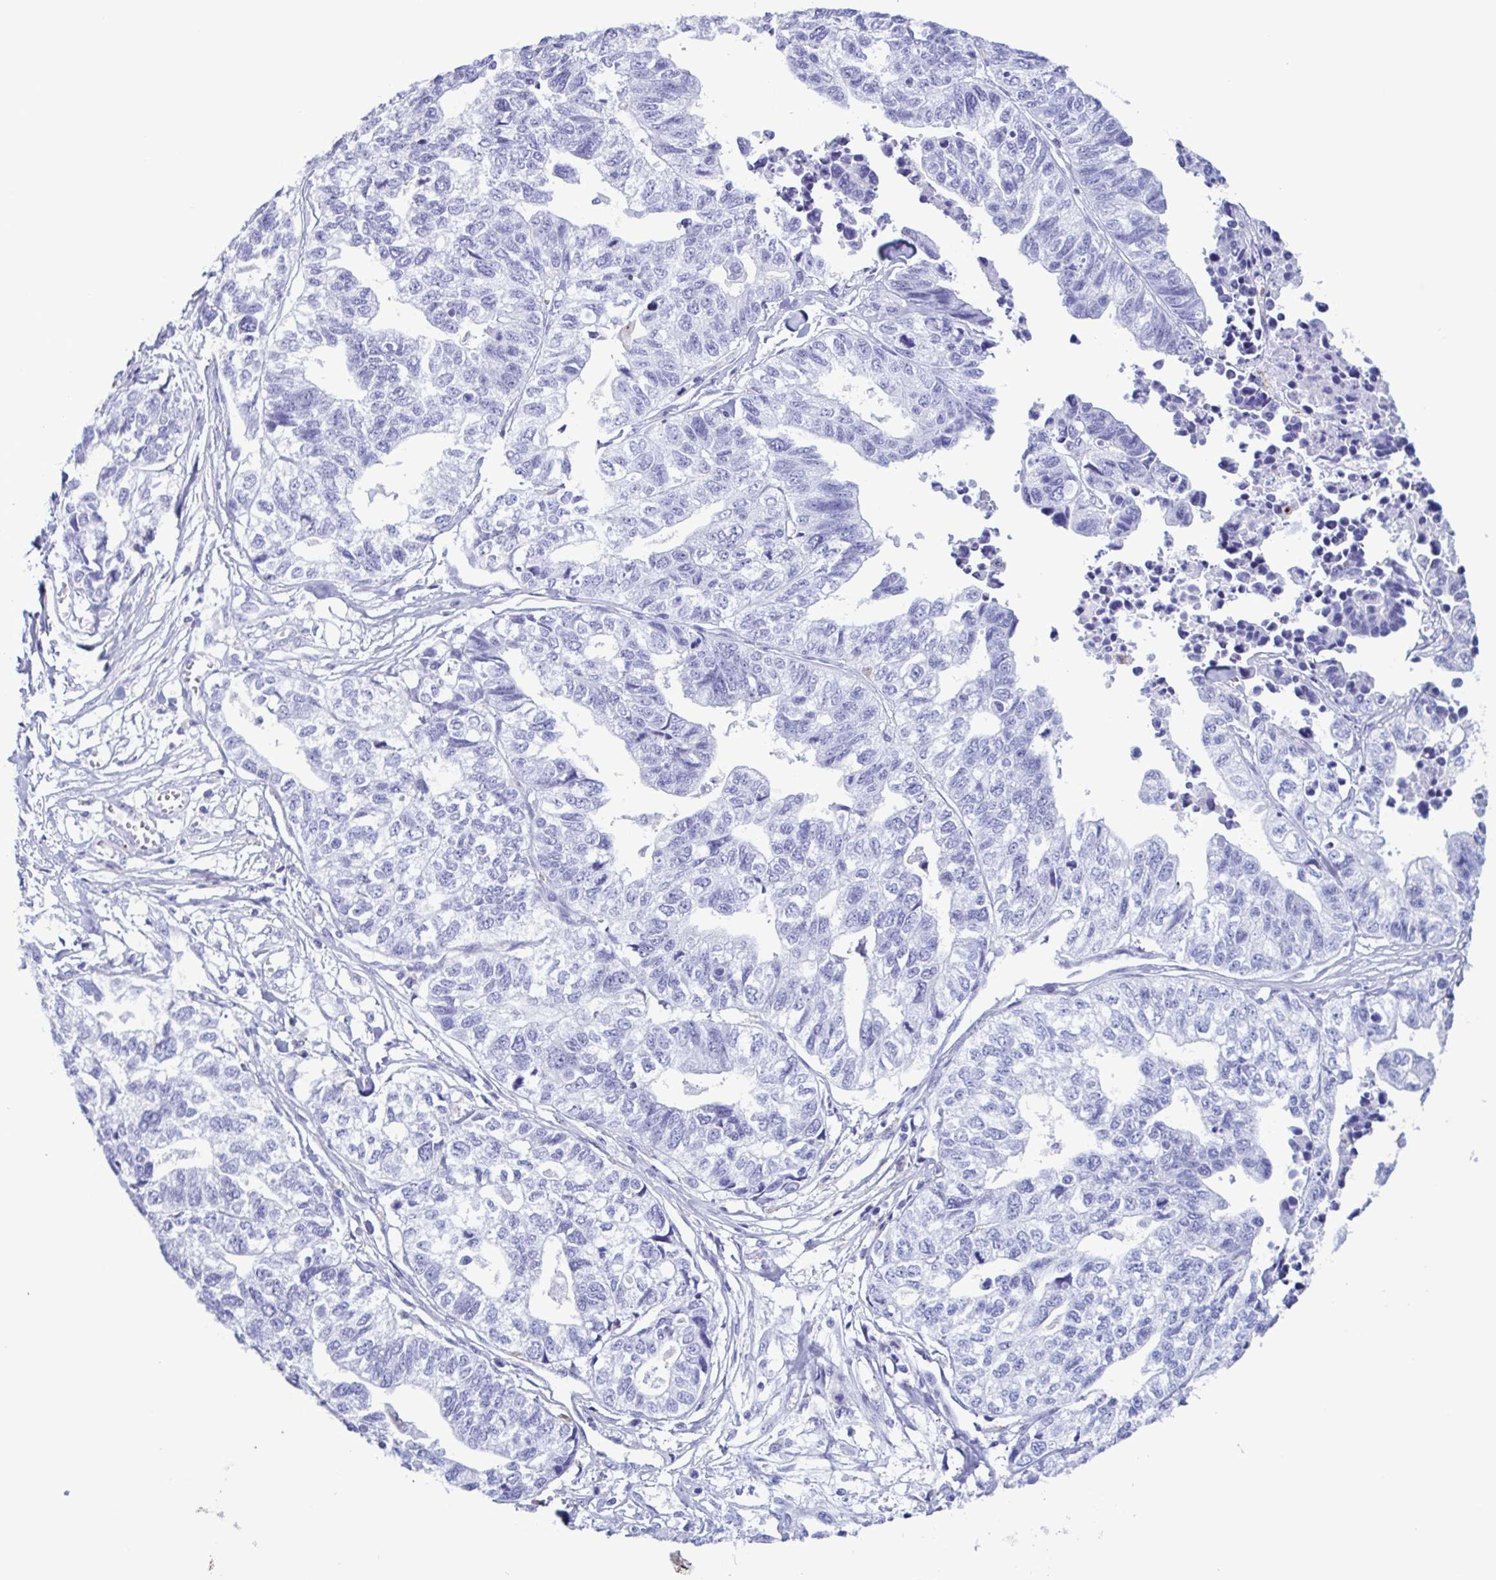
{"staining": {"intensity": "negative", "quantity": "none", "location": "none"}, "tissue": "stomach cancer", "cell_type": "Tumor cells", "image_type": "cancer", "snomed": [{"axis": "morphology", "description": "Adenocarcinoma, NOS"}, {"axis": "topography", "description": "Stomach, upper"}], "caption": "Tumor cells are negative for brown protein staining in stomach cancer. The staining is performed using DAB brown chromogen with nuclei counter-stained in using hematoxylin.", "gene": "LTF", "patient": {"sex": "female", "age": 67}}